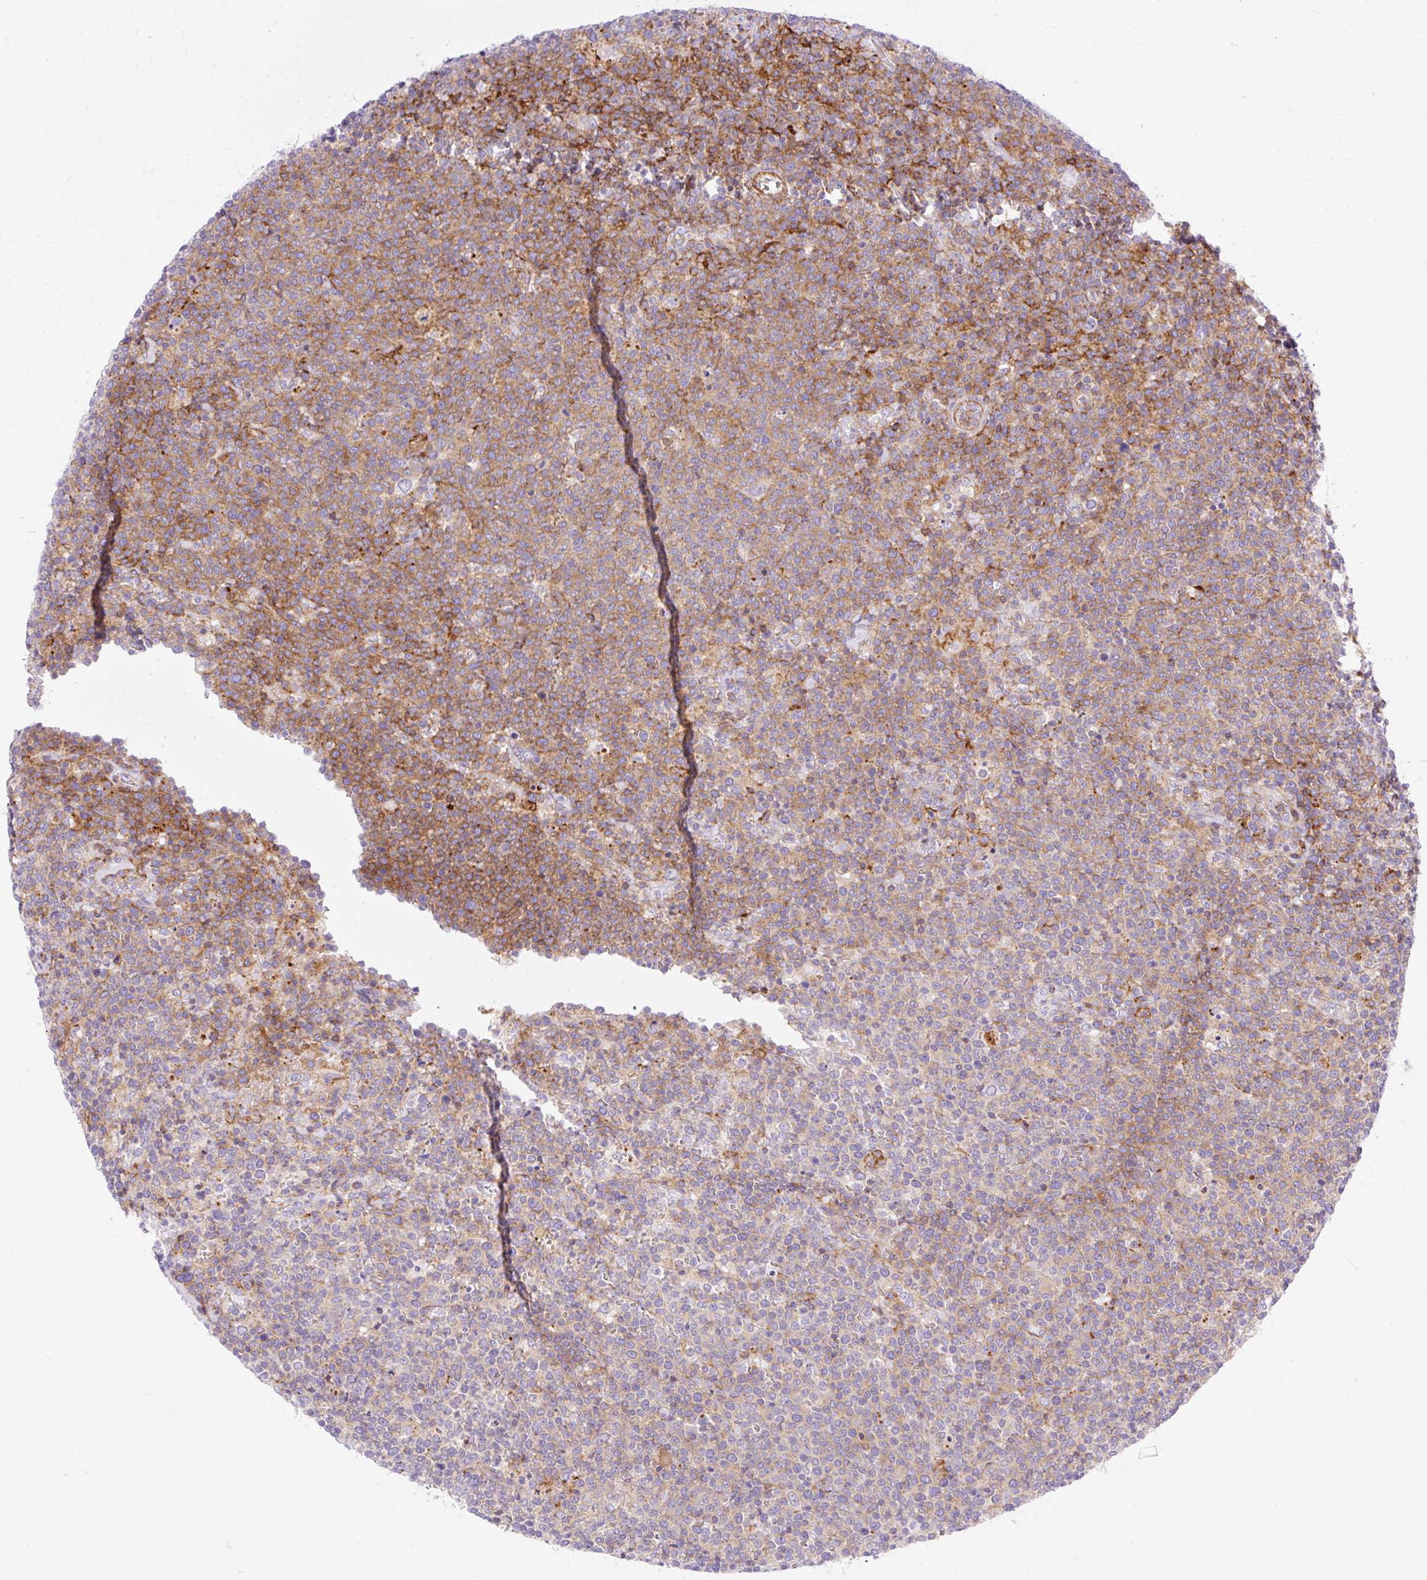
{"staining": {"intensity": "moderate", "quantity": "25%-75%", "location": "cytoplasmic/membranous"}, "tissue": "lymphoma", "cell_type": "Tumor cells", "image_type": "cancer", "snomed": [{"axis": "morphology", "description": "Malignant lymphoma, non-Hodgkin's type, High grade"}, {"axis": "topography", "description": "Lymph node"}], "caption": "Protein staining of lymphoma tissue reveals moderate cytoplasmic/membranous staining in approximately 25%-75% of tumor cells.", "gene": "CORO7-PAM16", "patient": {"sex": "male", "age": 61}}